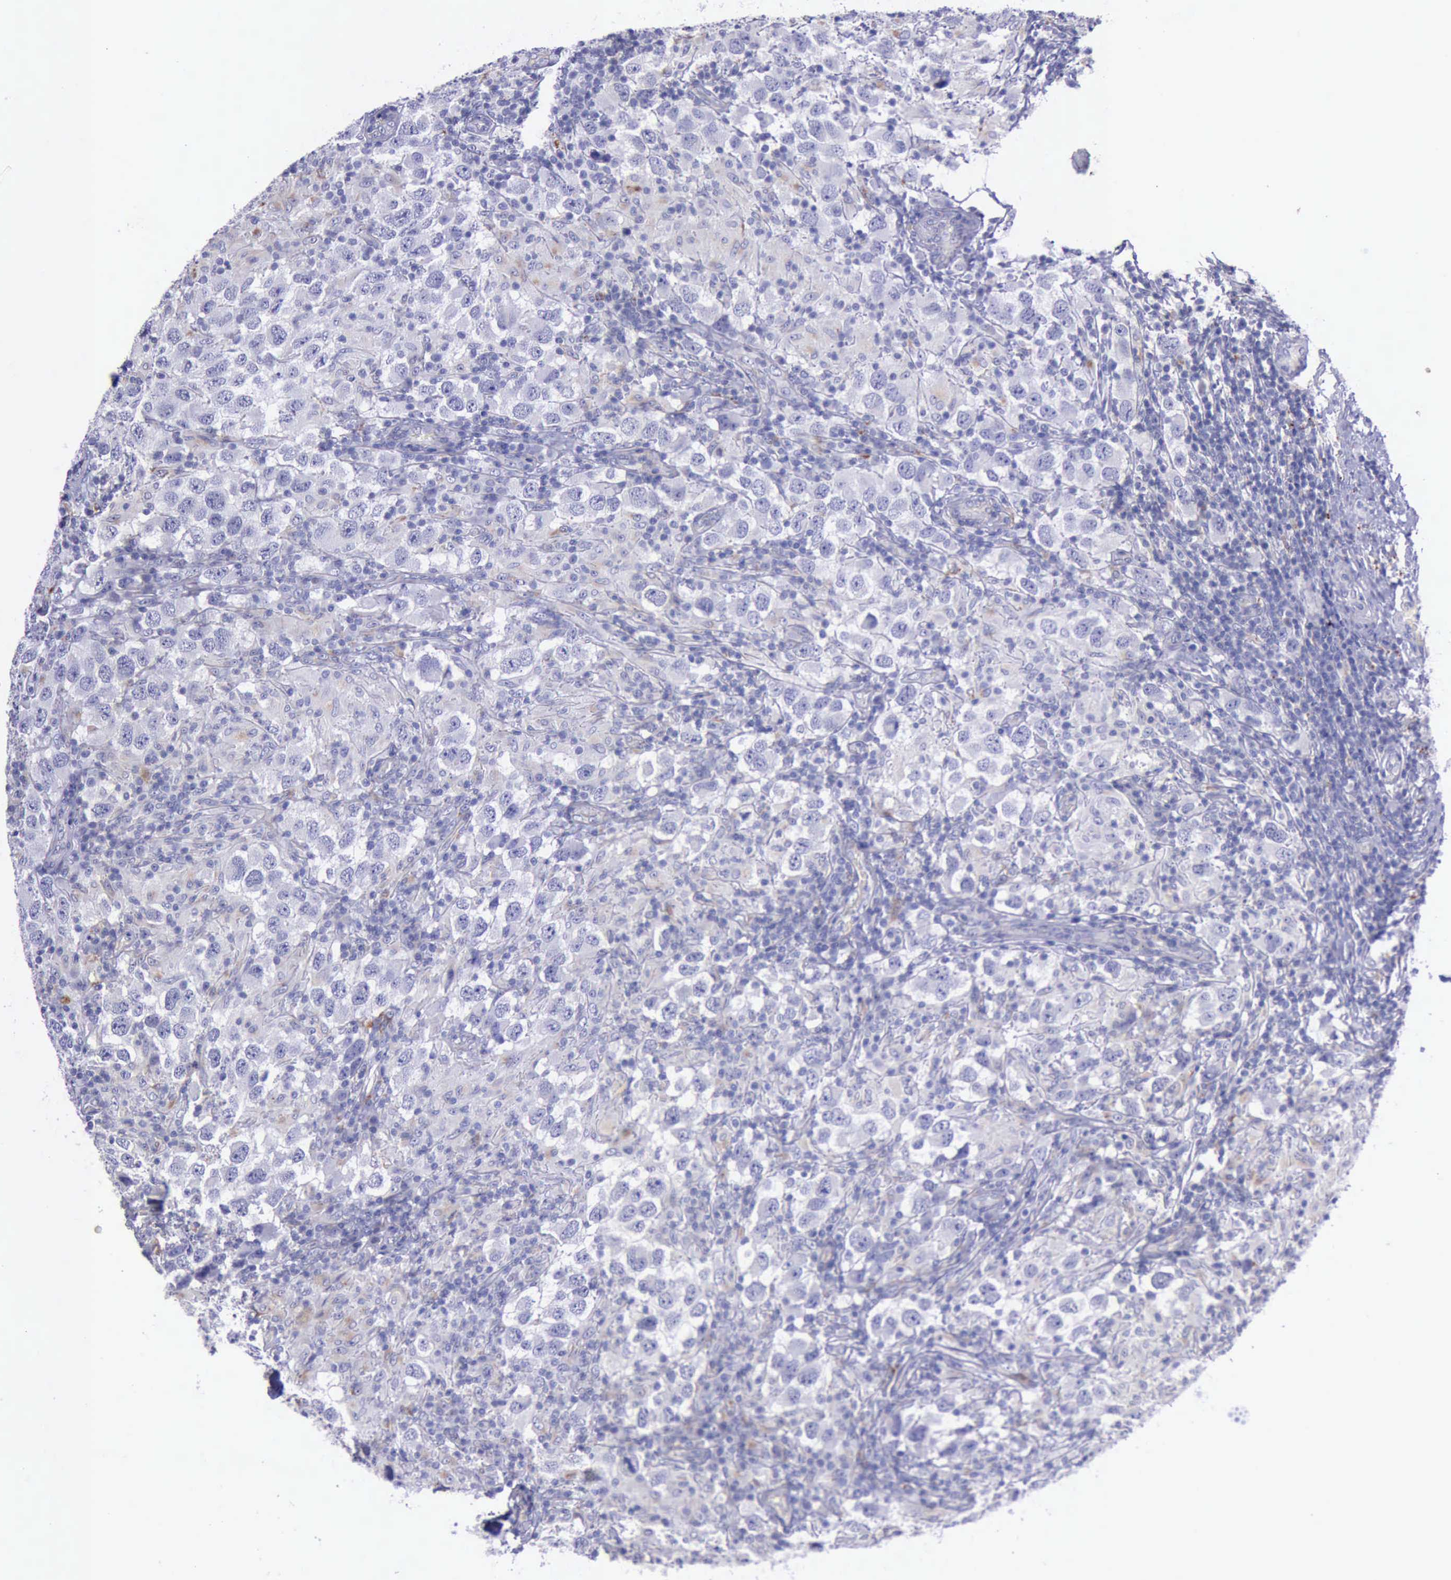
{"staining": {"intensity": "negative", "quantity": "none", "location": "none"}, "tissue": "testis cancer", "cell_type": "Tumor cells", "image_type": "cancer", "snomed": [{"axis": "morphology", "description": "Carcinoma, Embryonal, NOS"}, {"axis": "topography", "description": "Testis"}], "caption": "Immunohistochemistry micrograph of testis embryonal carcinoma stained for a protein (brown), which exhibits no expression in tumor cells. (Stains: DAB IHC with hematoxylin counter stain, Microscopy: brightfield microscopy at high magnification).", "gene": "GLA", "patient": {"sex": "male", "age": 21}}